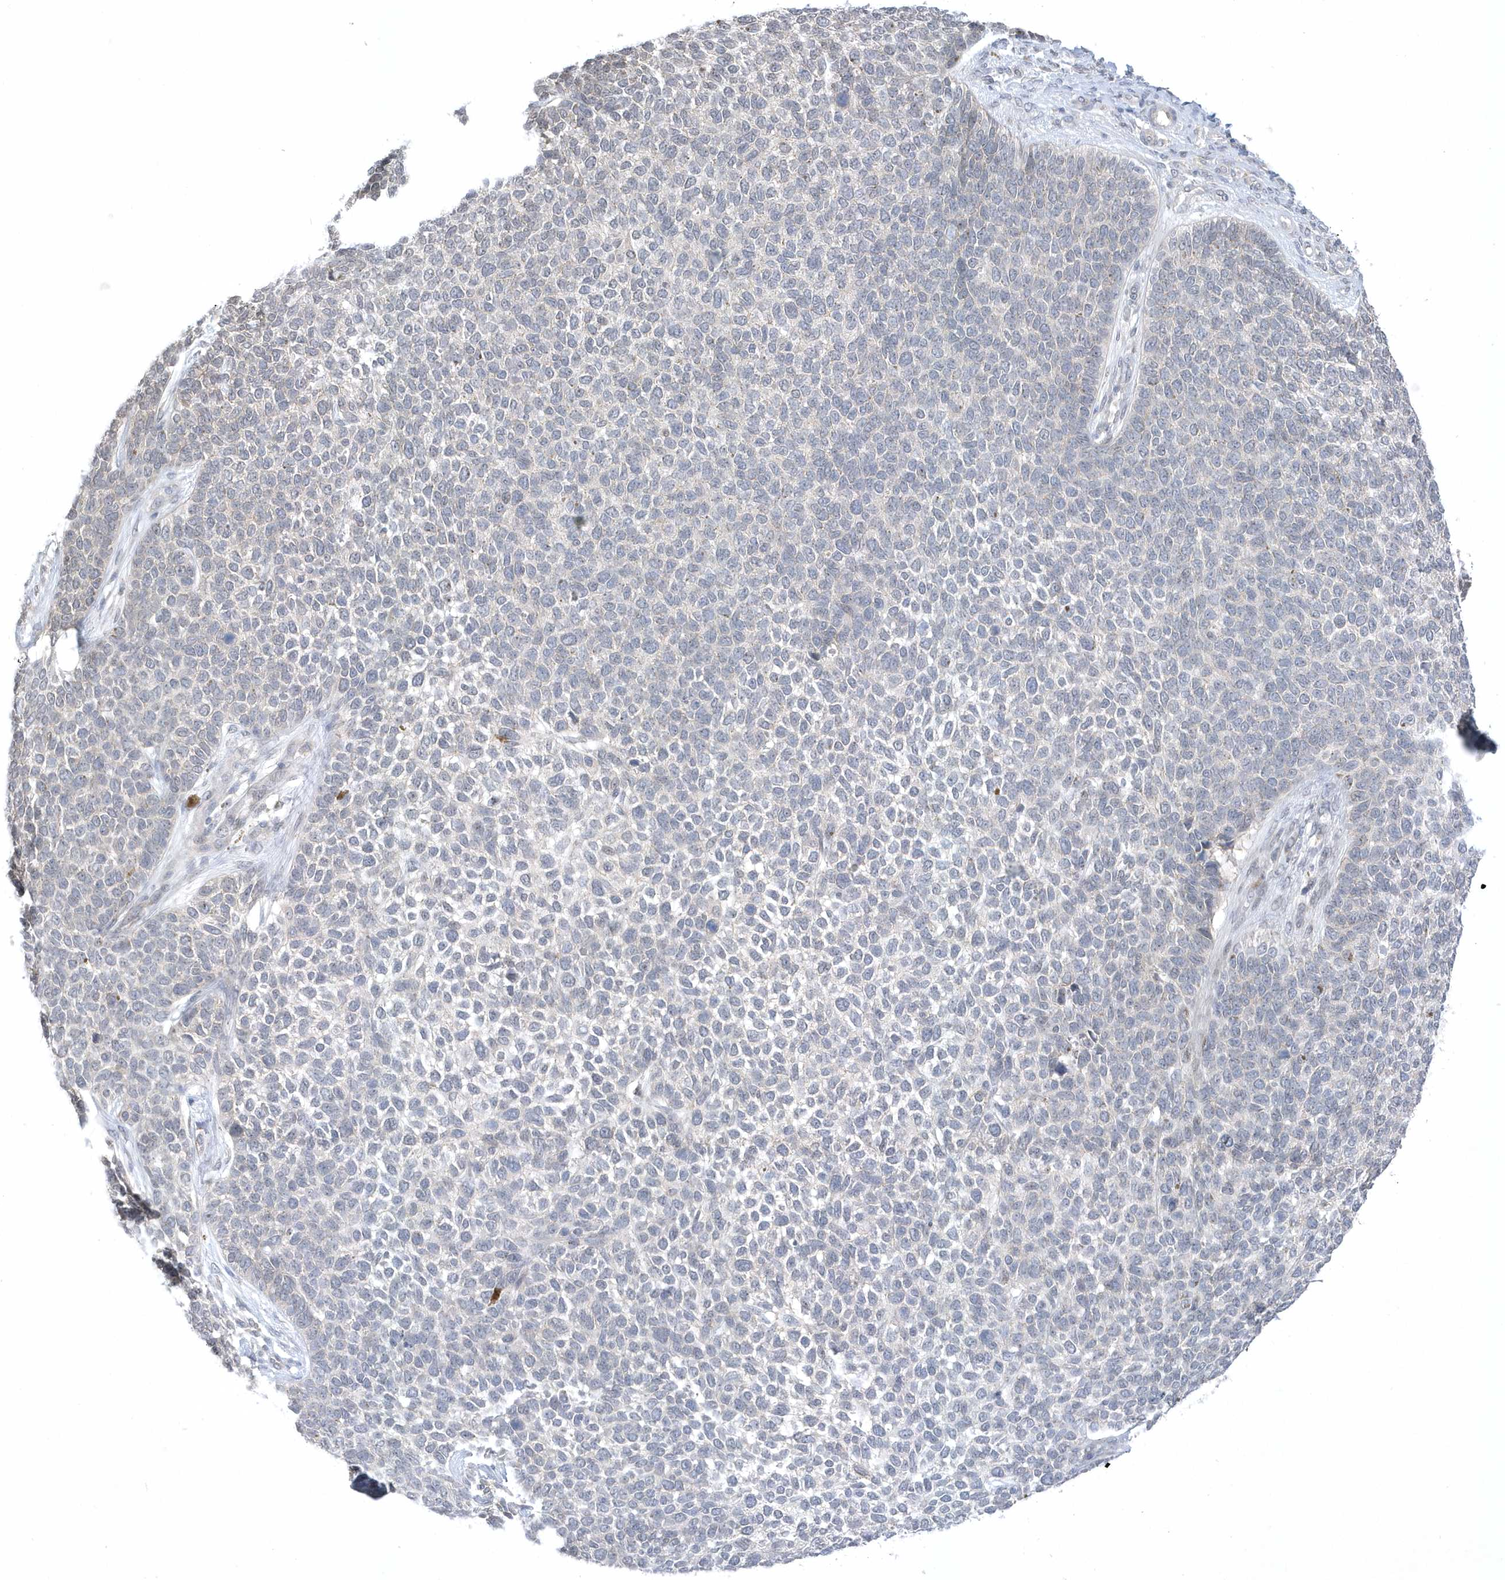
{"staining": {"intensity": "negative", "quantity": "none", "location": "none"}, "tissue": "skin cancer", "cell_type": "Tumor cells", "image_type": "cancer", "snomed": [{"axis": "morphology", "description": "Basal cell carcinoma"}, {"axis": "topography", "description": "Skin"}], "caption": "This is a micrograph of immunohistochemistry staining of skin cancer, which shows no positivity in tumor cells.", "gene": "ZC3H12D", "patient": {"sex": "female", "age": 84}}